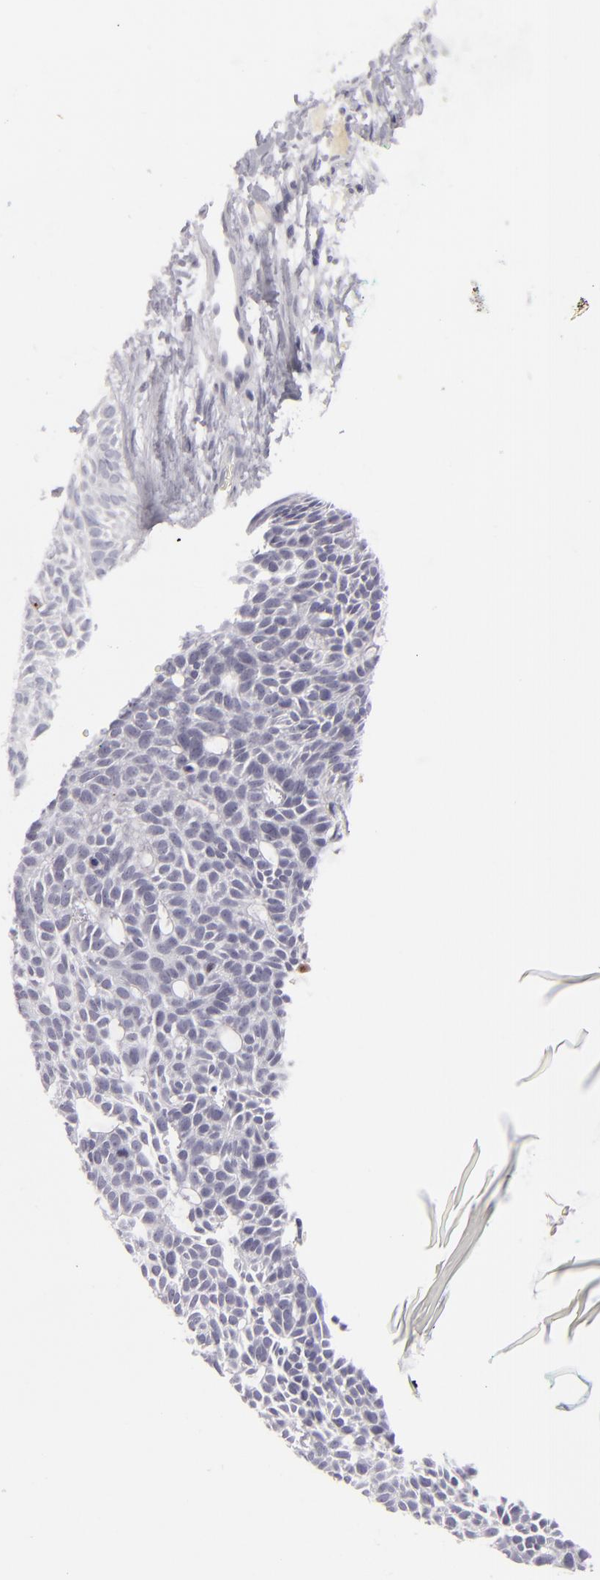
{"staining": {"intensity": "negative", "quantity": "none", "location": "none"}, "tissue": "skin cancer", "cell_type": "Tumor cells", "image_type": "cancer", "snomed": [{"axis": "morphology", "description": "Basal cell carcinoma"}, {"axis": "topography", "description": "Skin"}], "caption": "Tumor cells are negative for protein expression in human skin cancer. (DAB (3,3'-diaminobenzidine) immunohistochemistry (IHC) with hematoxylin counter stain).", "gene": "C9", "patient": {"sex": "male", "age": 75}}